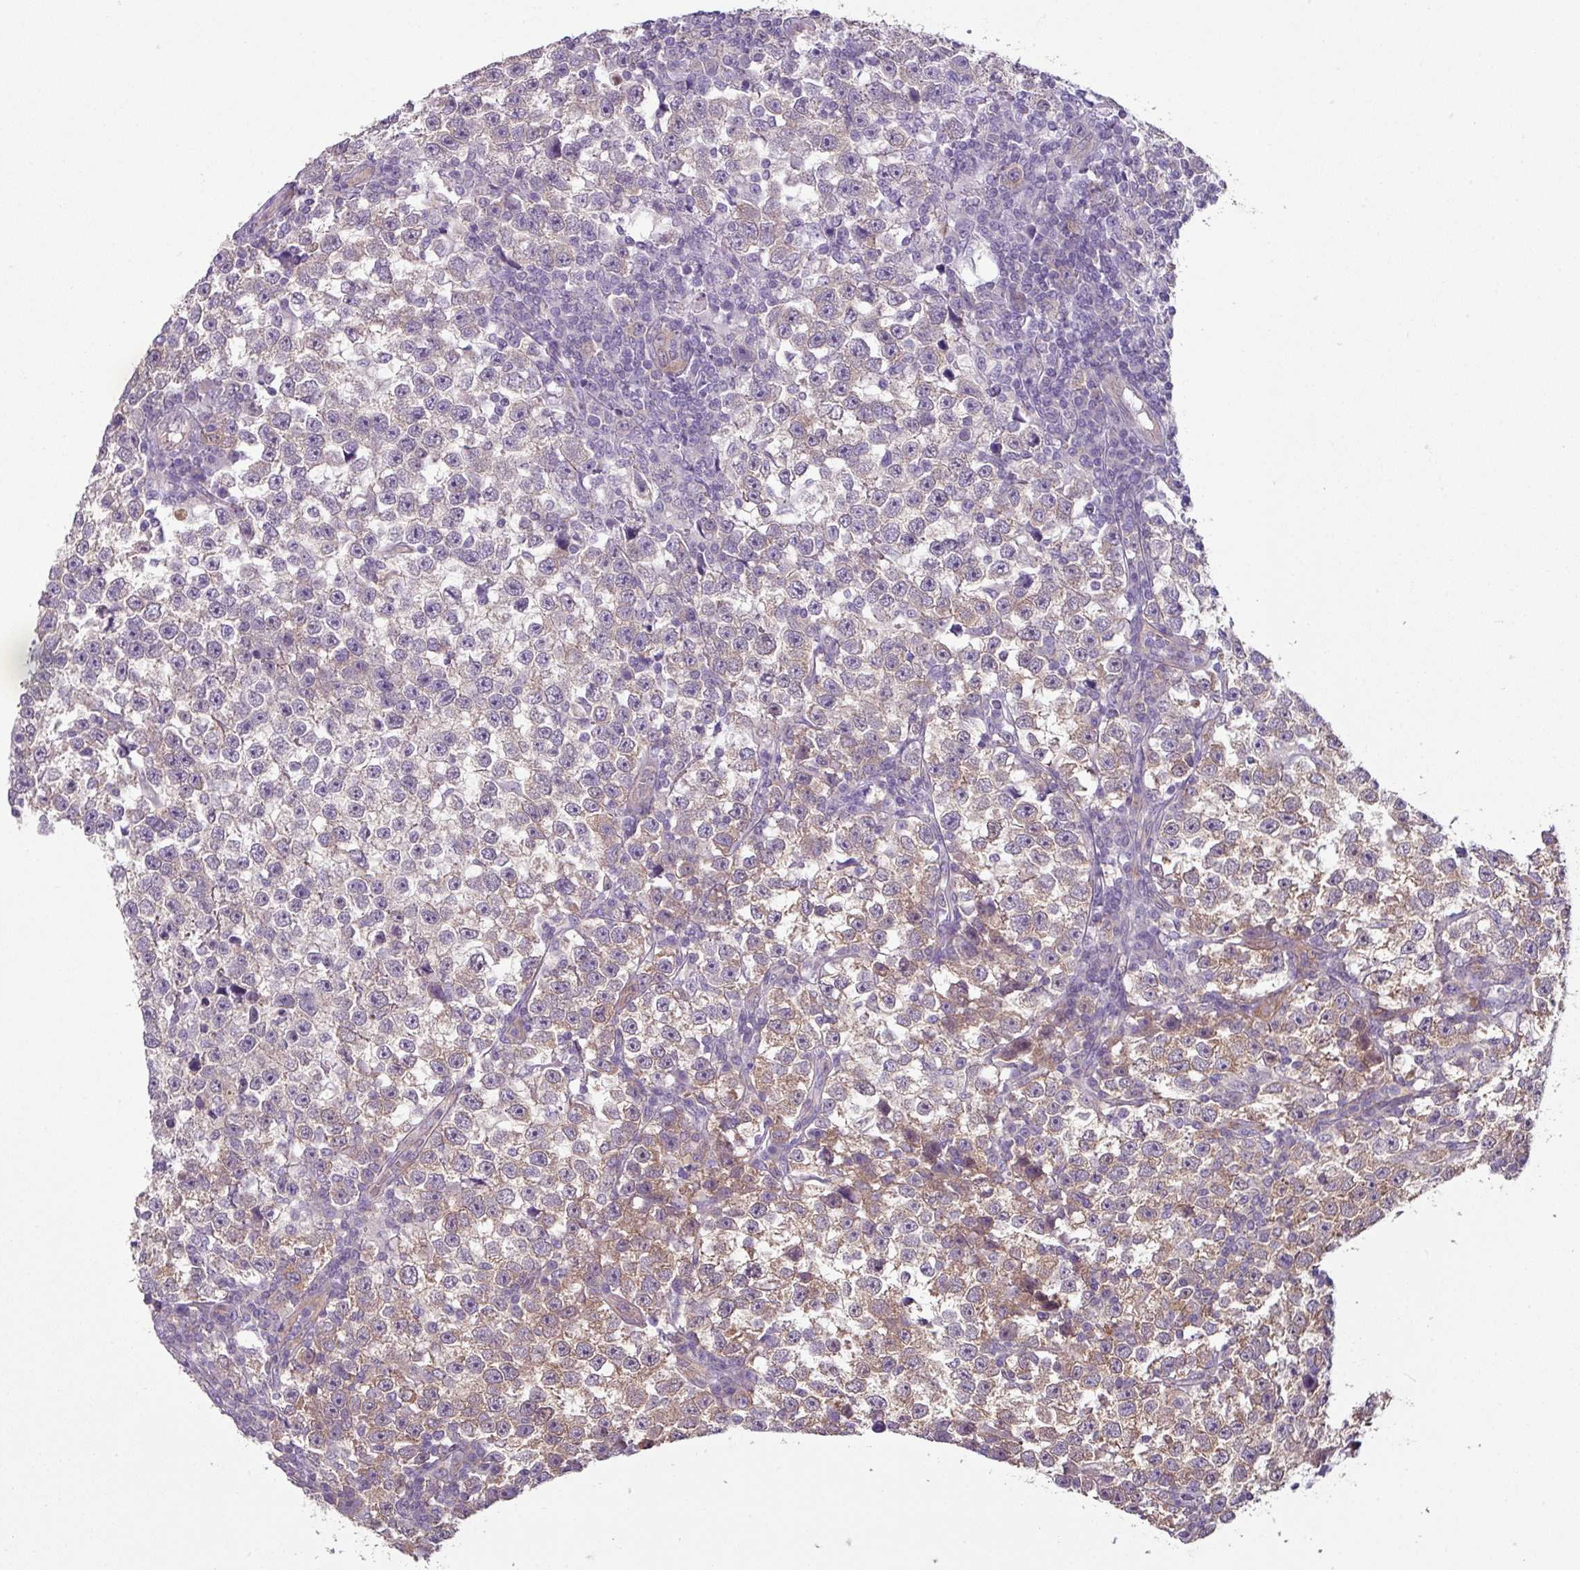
{"staining": {"intensity": "moderate", "quantity": "25%-75%", "location": "cytoplasmic/membranous"}, "tissue": "testis cancer", "cell_type": "Tumor cells", "image_type": "cancer", "snomed": [{"axis": "morphology", "description": "Normal tissue, NOS"}, {"axis": "morphology", "description": "Seminoma, NOS"}, {"axis": "topography", "description": "Testis"}], "caption": "This is an image of immunohistochemistry (IHC) staining of testis cancer, which shows moderate positivity in the cytoplasmic/membranous of tumor cells.", "gene": "TTLL12", "patient": {"sex": "male", "age": 43}}